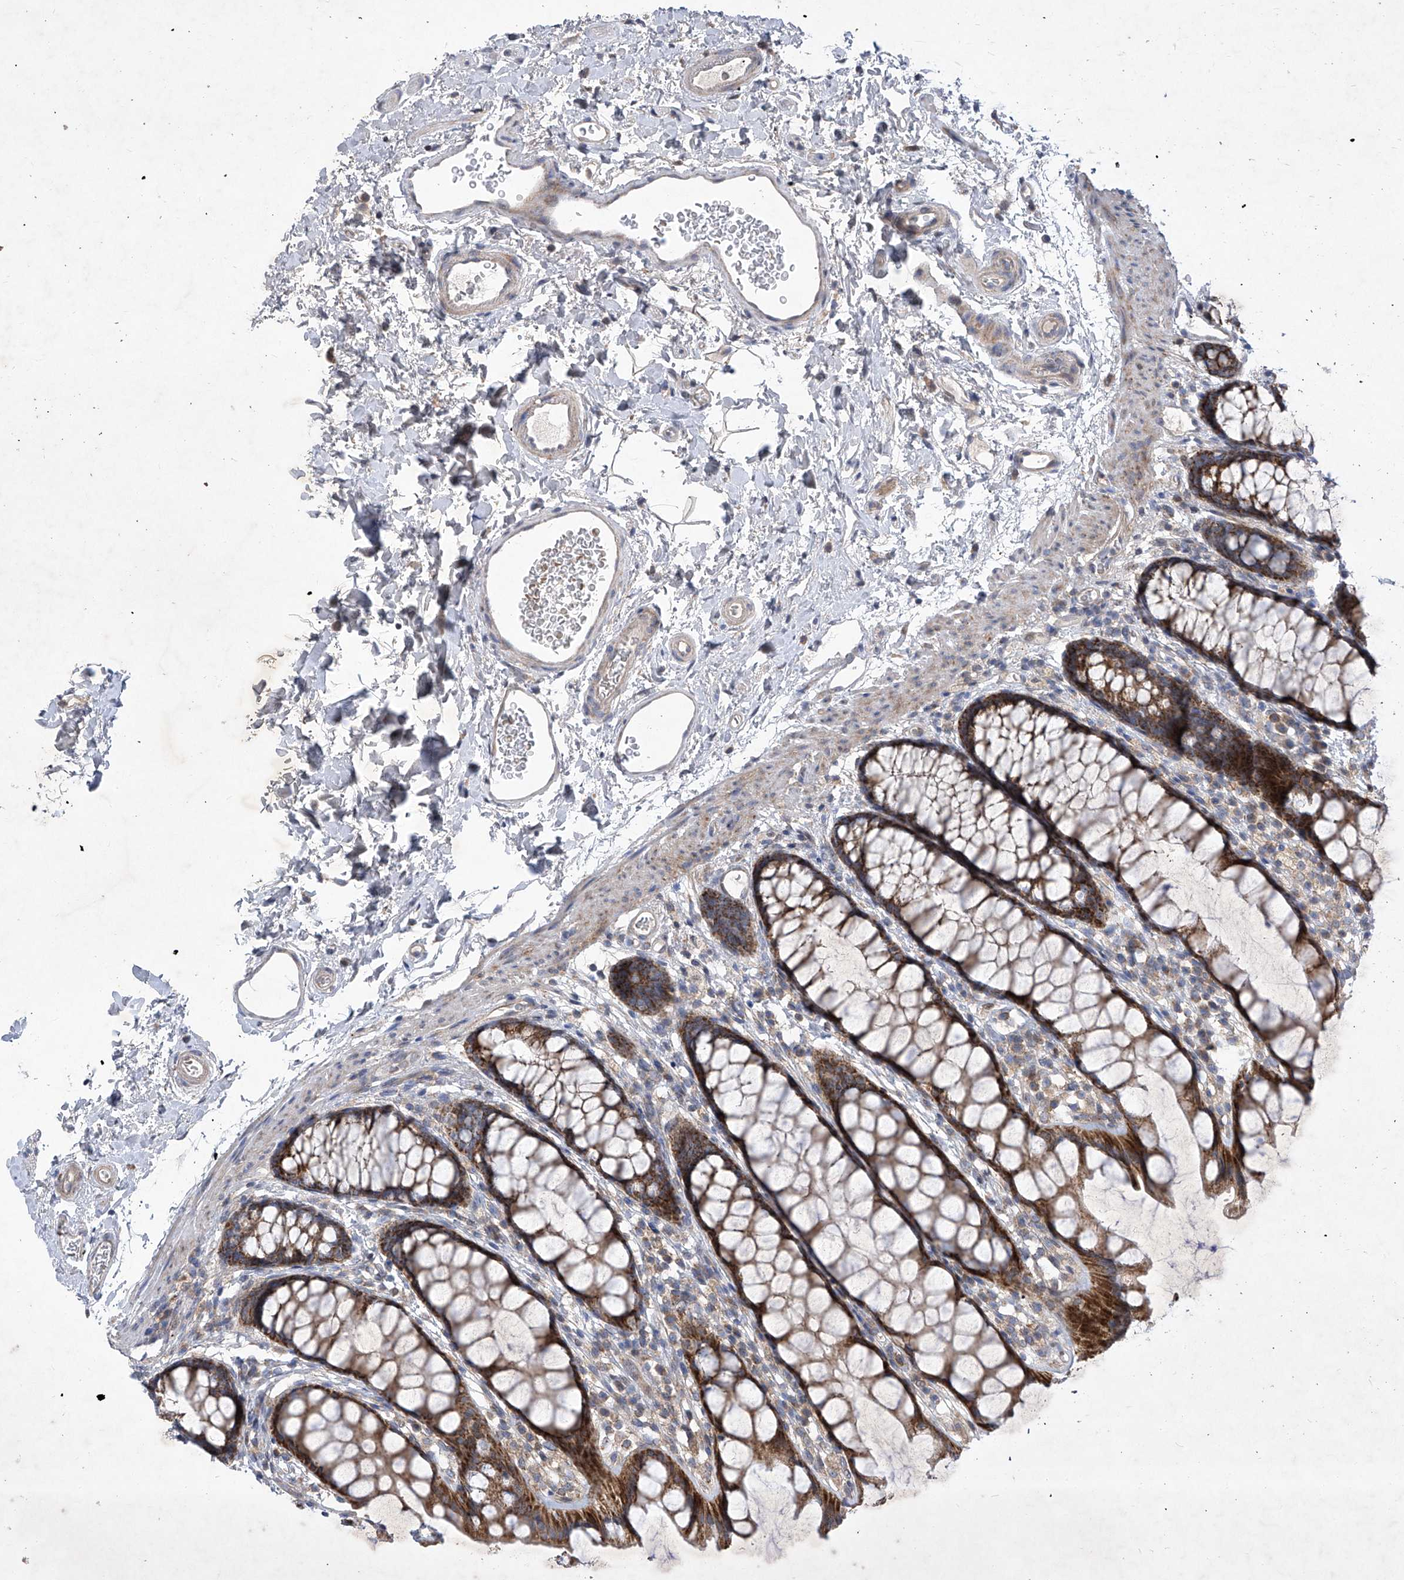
{"staining": {"intensity": "strong", "quantity": ">75%", "location": "cytoplasmic/membranous"}, "tissue": "rectum", "cell_type": "Glandular cells", "image_type": "normal", "snomed": [{"axis": "morphology", "description": "Normal tissue, NOS"}, {"axis": "topography", "description": "Rectum"}], "caption": "Immunohistochemistry (IHC) image of unremarkable rectum: human rectum stained using immunohistochemistry displays high levels of strong protein expression localized specifically in the cytoplasmic/membranous of glandular cells, appearing as a cytoplasmic/membranous brown color.", "gene": "COQ3", "patient": {"sex": "female", "age": 65}}